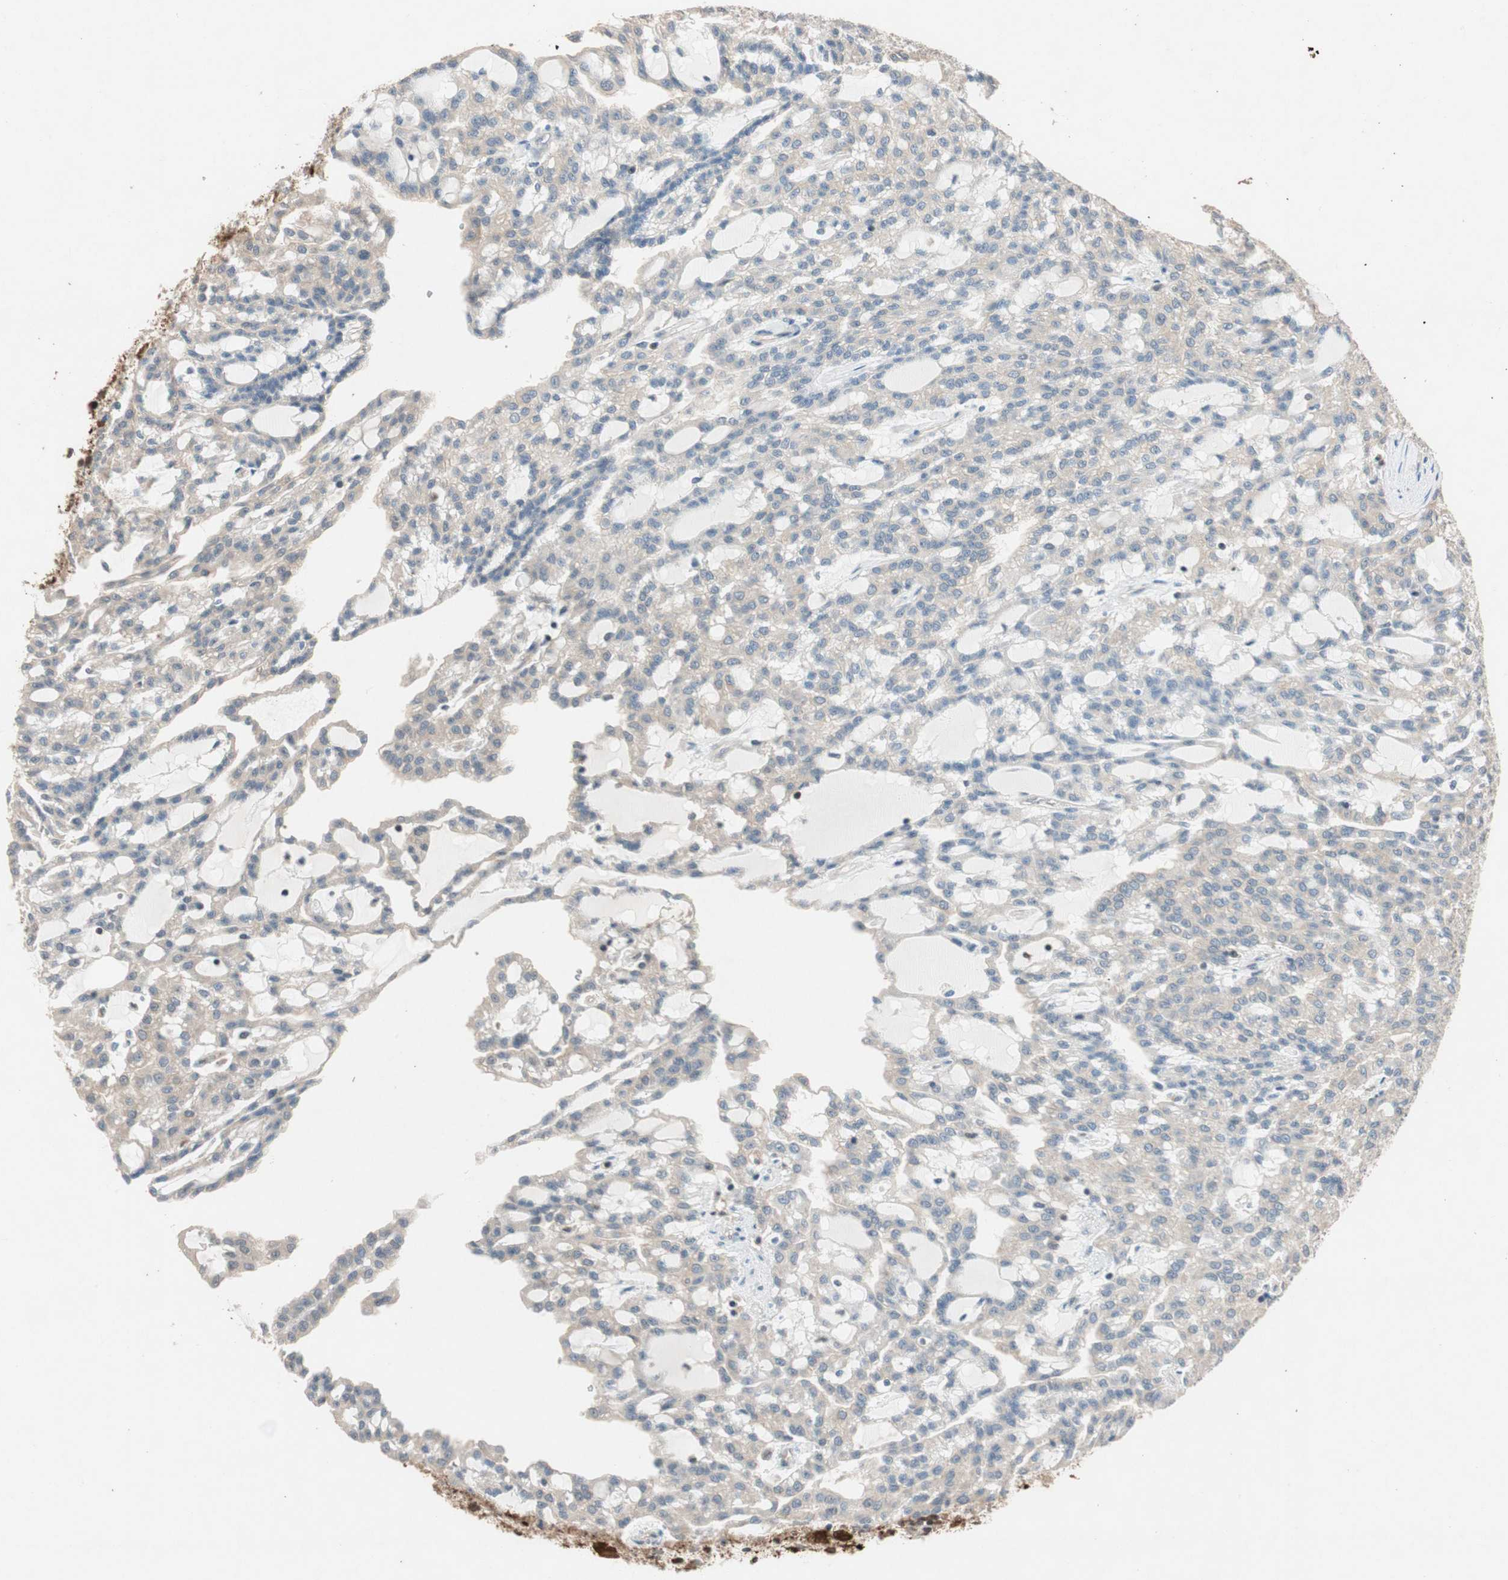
{"staining": {"intensity": "weak", "quantity": ">75%", "location": "cytoplasmic/membranous"}, "tissue": "renal cancer", "cell_type": "Tumor cells", "image_type": "cancer", "snomed": [{"axis": "morphology", "description": "Adenocarcinoma, NOS"}, {"axis": "topography", "description": "Kidney"}], "caption": "IHC histopathology image of neoplastic tissue: renal cancer (adenocarcinoma) stained using IHC reveals low levels of weak protein expression localized specifically in the cytoplasmic/membranous of tumor cells, appearing as a cytoplasmic/membranous brown color.", "gene": "SERPINB5", "patient": {"sex": "male", "age": 63}}